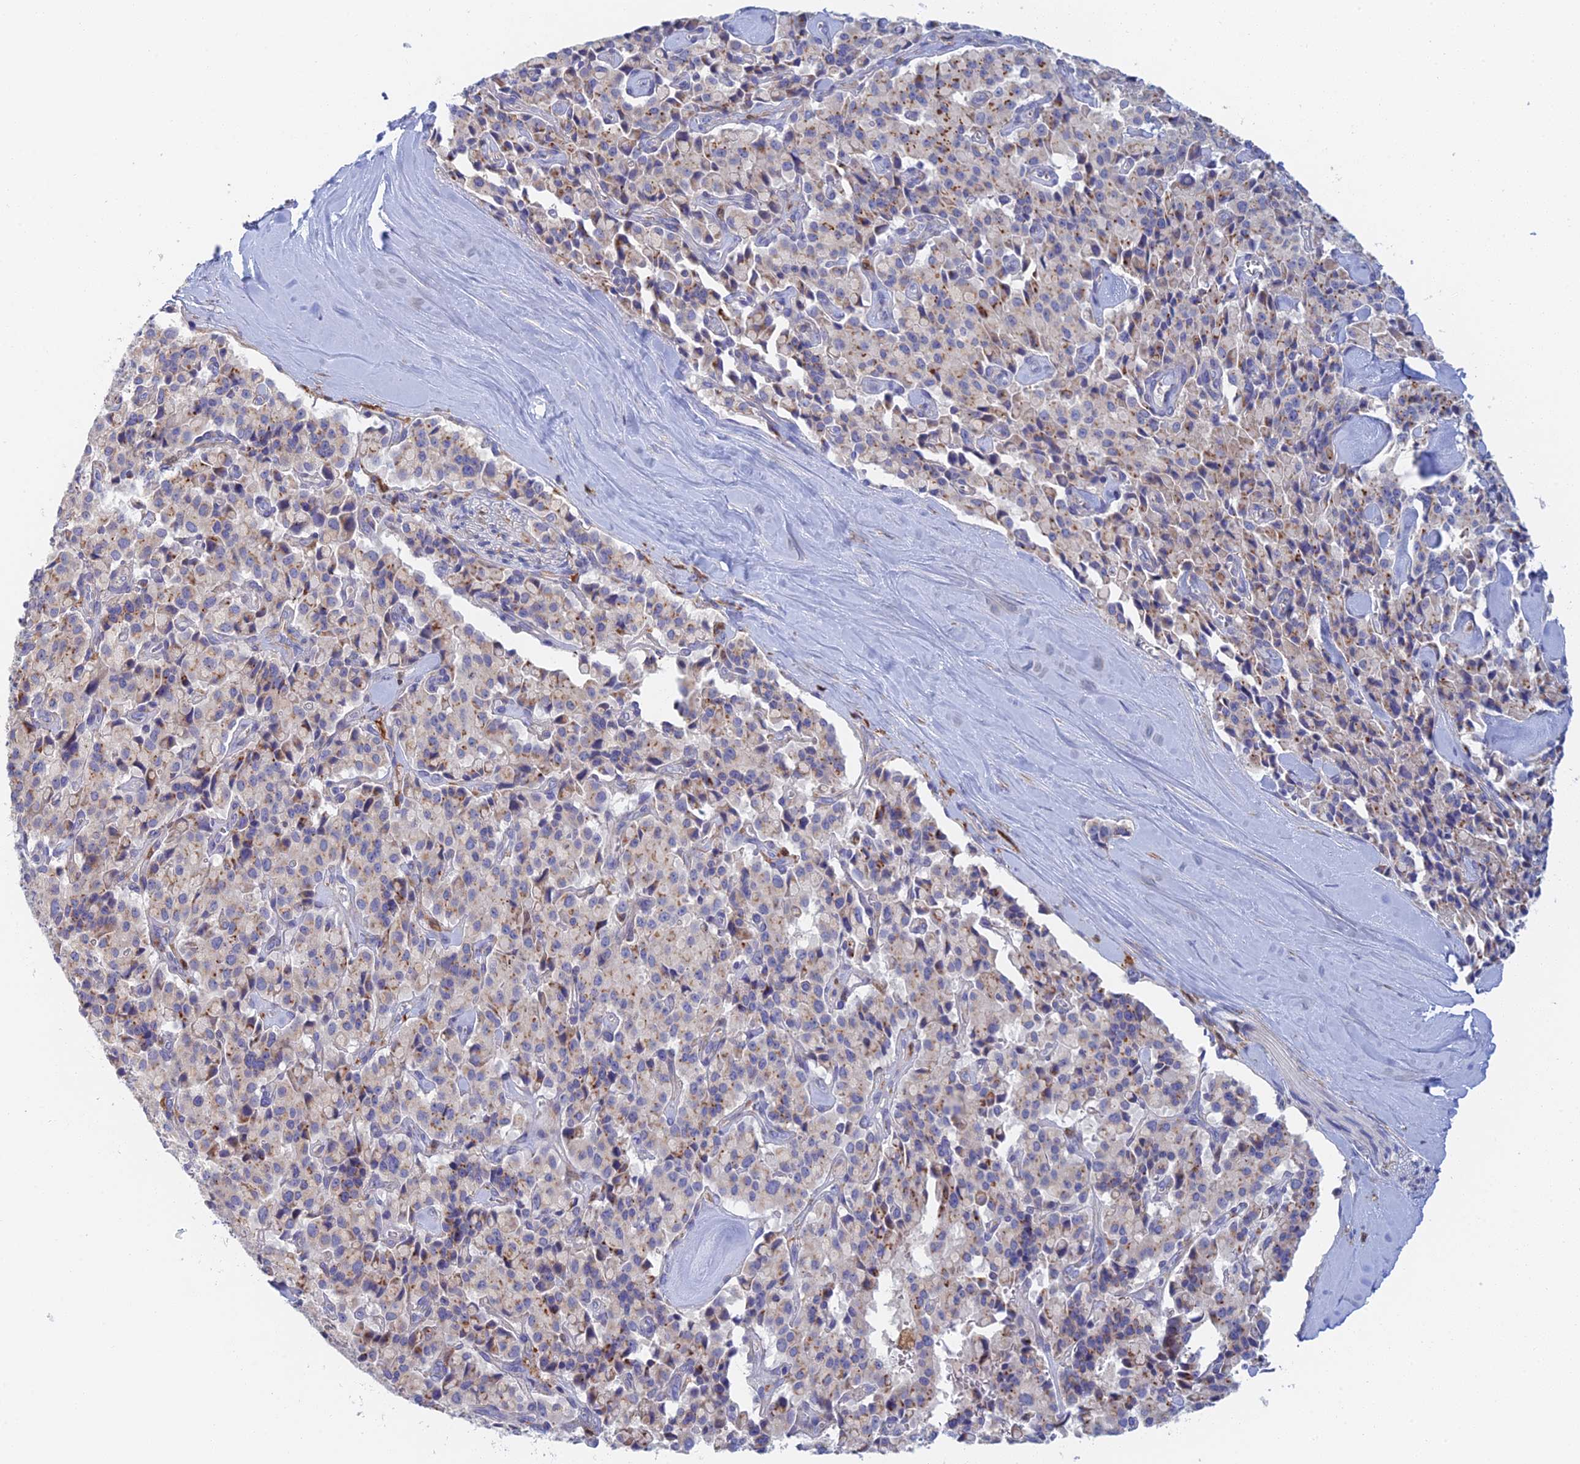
{"staining": {"intensity": "moderate", "quantity": "<25%", "location": "cytoplasmic/membranous"}, "tissue": "pancreatic cancer", "cell_type": "Tumor cells", "image_type": "cancer", "snomed": [{"axis": "morphology", "description": "Adenocarcinoma, NOS"}, {"axis": "topography", "description": "Pancreas"}], "caption": "The image demonstrates staining of adenocarcinoma (pancreatic), revealing moderate cytoplasmic/membranous protein expression (brown color) within tumor cells.", "gene": "SLC24A3", "patient": {"sex": "male", "age": 65}}